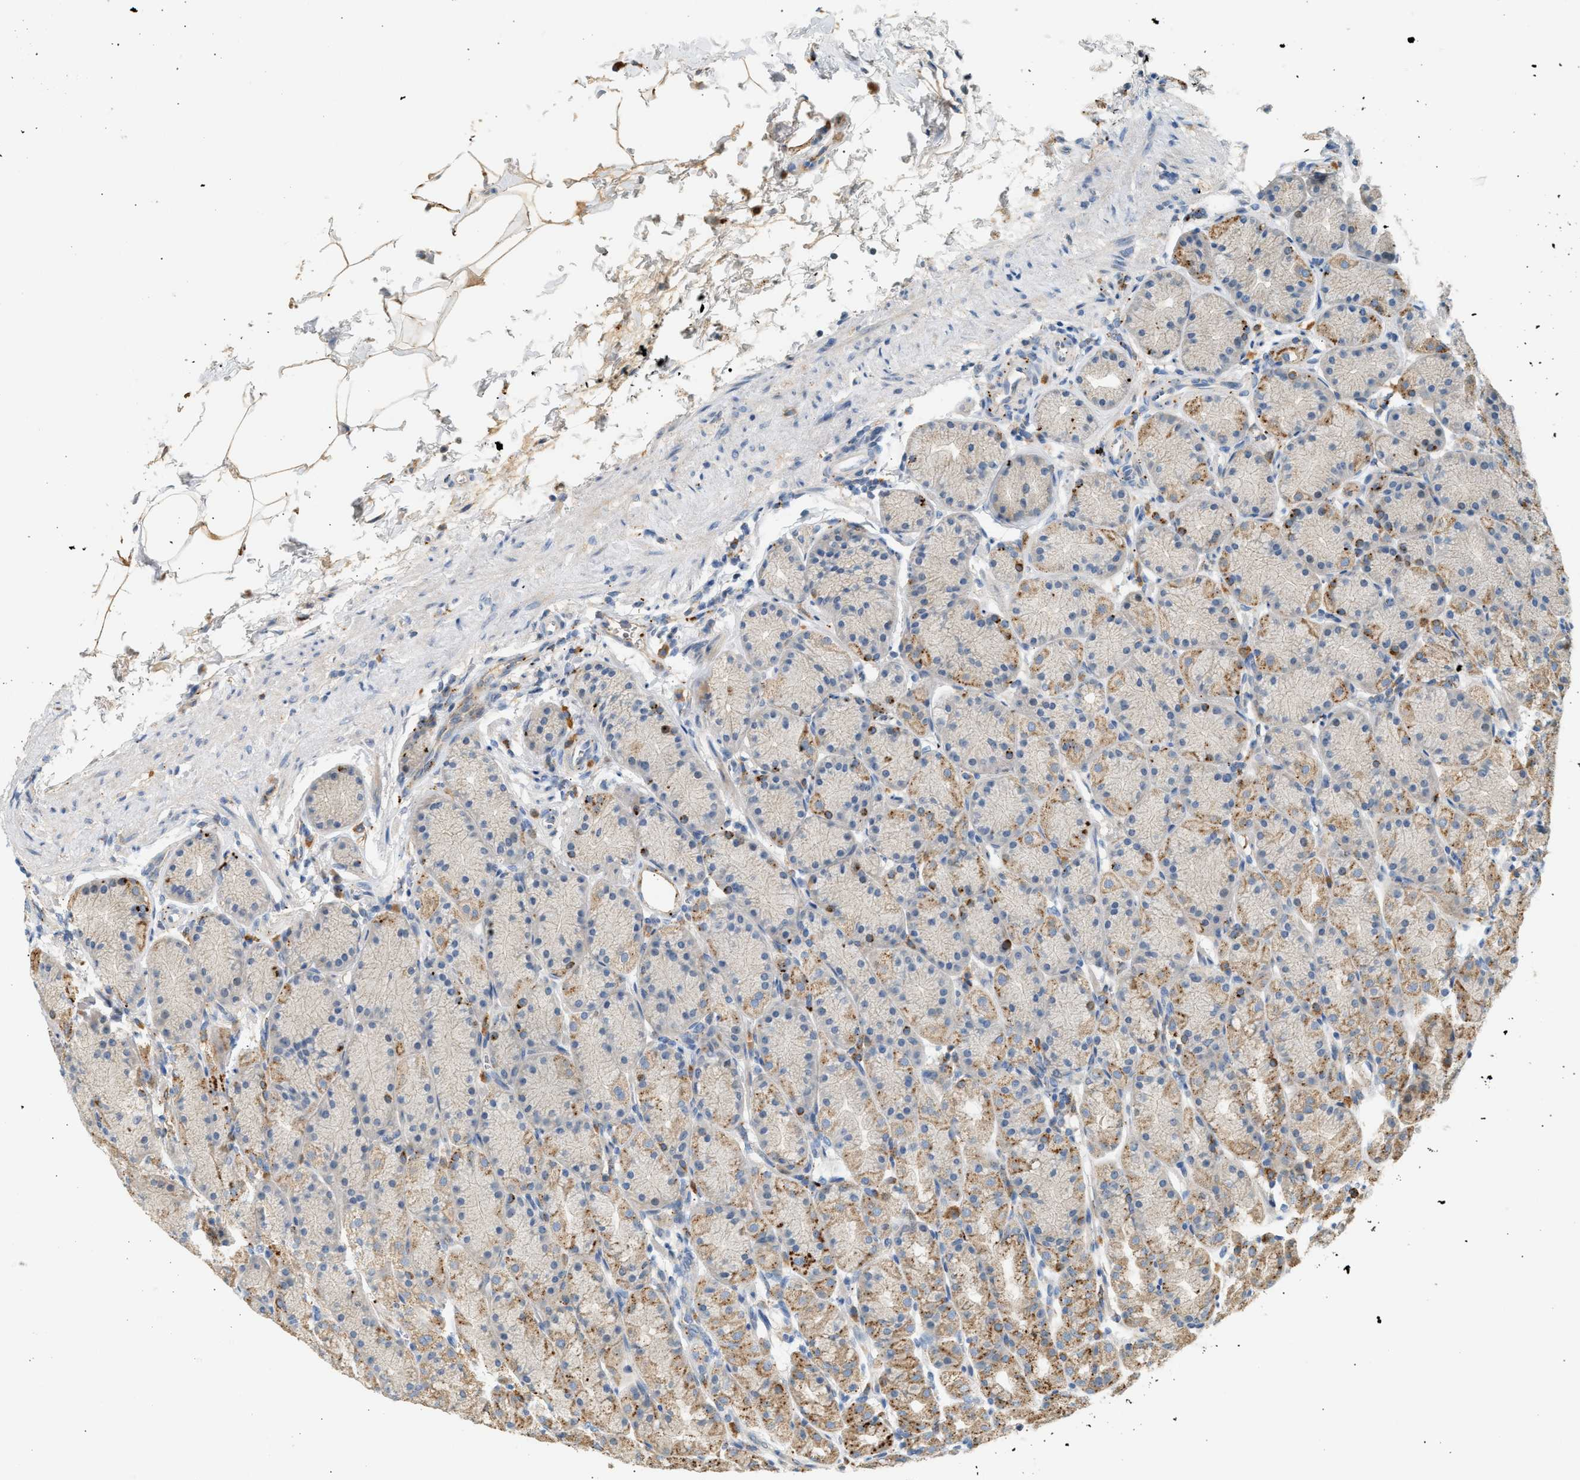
{"staining": {"intensity": "moderate", "quantity": ">75%", "location": "cytoplasmic/membranous"}, "tissue": "stomach", "cell_type": "Glandular cells", "image_type": "normal", "snomed": [{"axis": "morphology", "description": "Normal tissue, NOS"}, {"axis": "topography", "description": "Stomach"}], "caption": "Protein analysis of normal stomach demonstrates moderate cytoplasmic/membranous staining in about >75% of glandular cells.", "gene": "ENTHD1", "patient": {"sex": "male", "age": 42}}